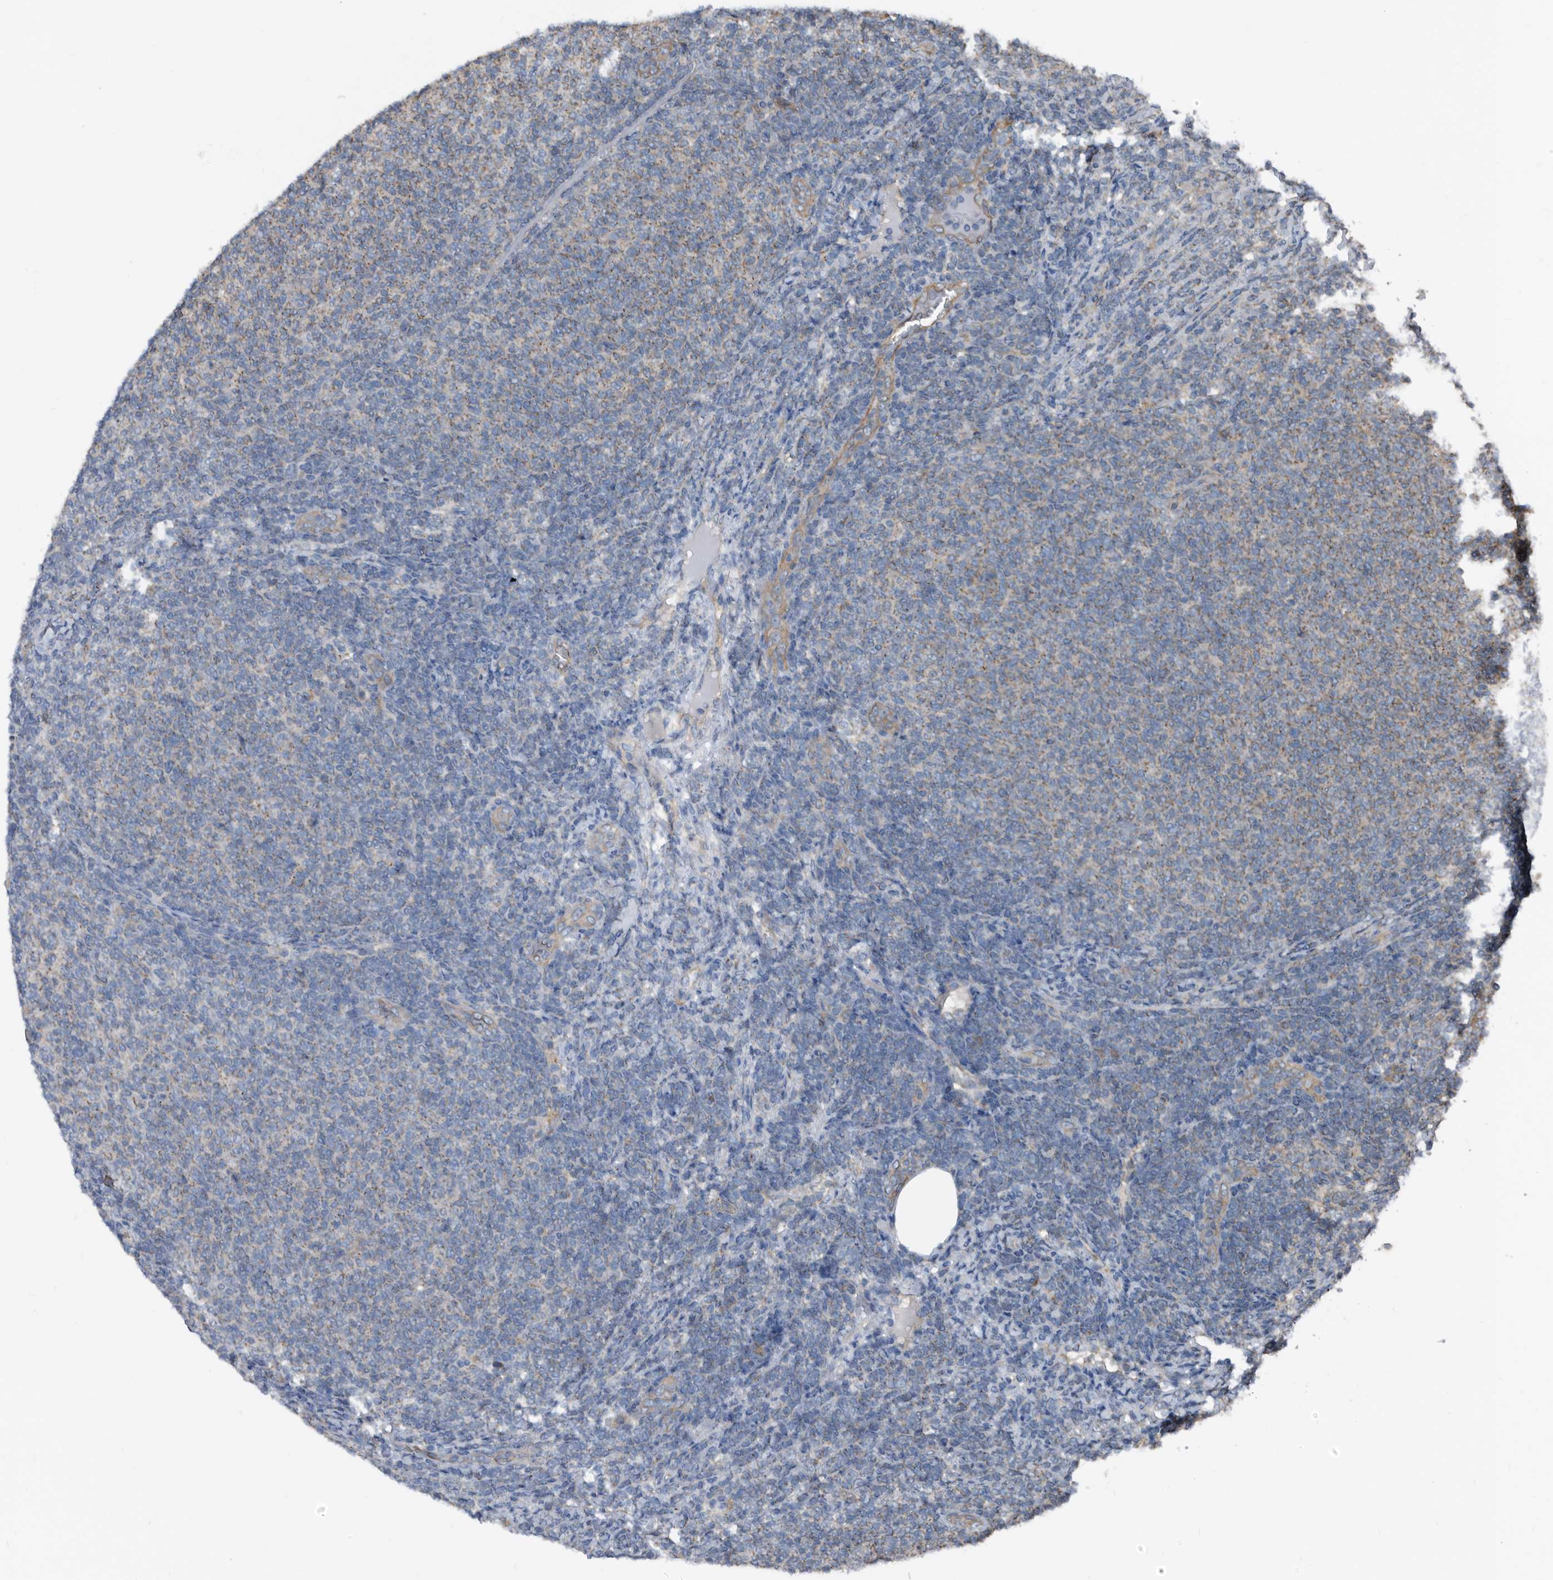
{"staining": {"intensity": "weak", "quantity": "25%-75%", "location": "cytoplasmic/membranous"}, "tissue": "lymphoma", "cell_type": "Tumor cells", "image_type": "cancer", "snomed": [{"axis": "morphology", "description": "Malignant lymphoma, non-Hodgkin's type, Low grade"}, {"axis": "topography", "description": "Lymph node"}], "caption": "Weak cytoplasmic/membranous staining for a protein is present in approximately 25%-75% of tumor cells of low-grade malignant lymphoma, non-Hodgkin's type using IHC.", "gene": "AFAP1", "patient": {"sex": "male", "age": 66}}